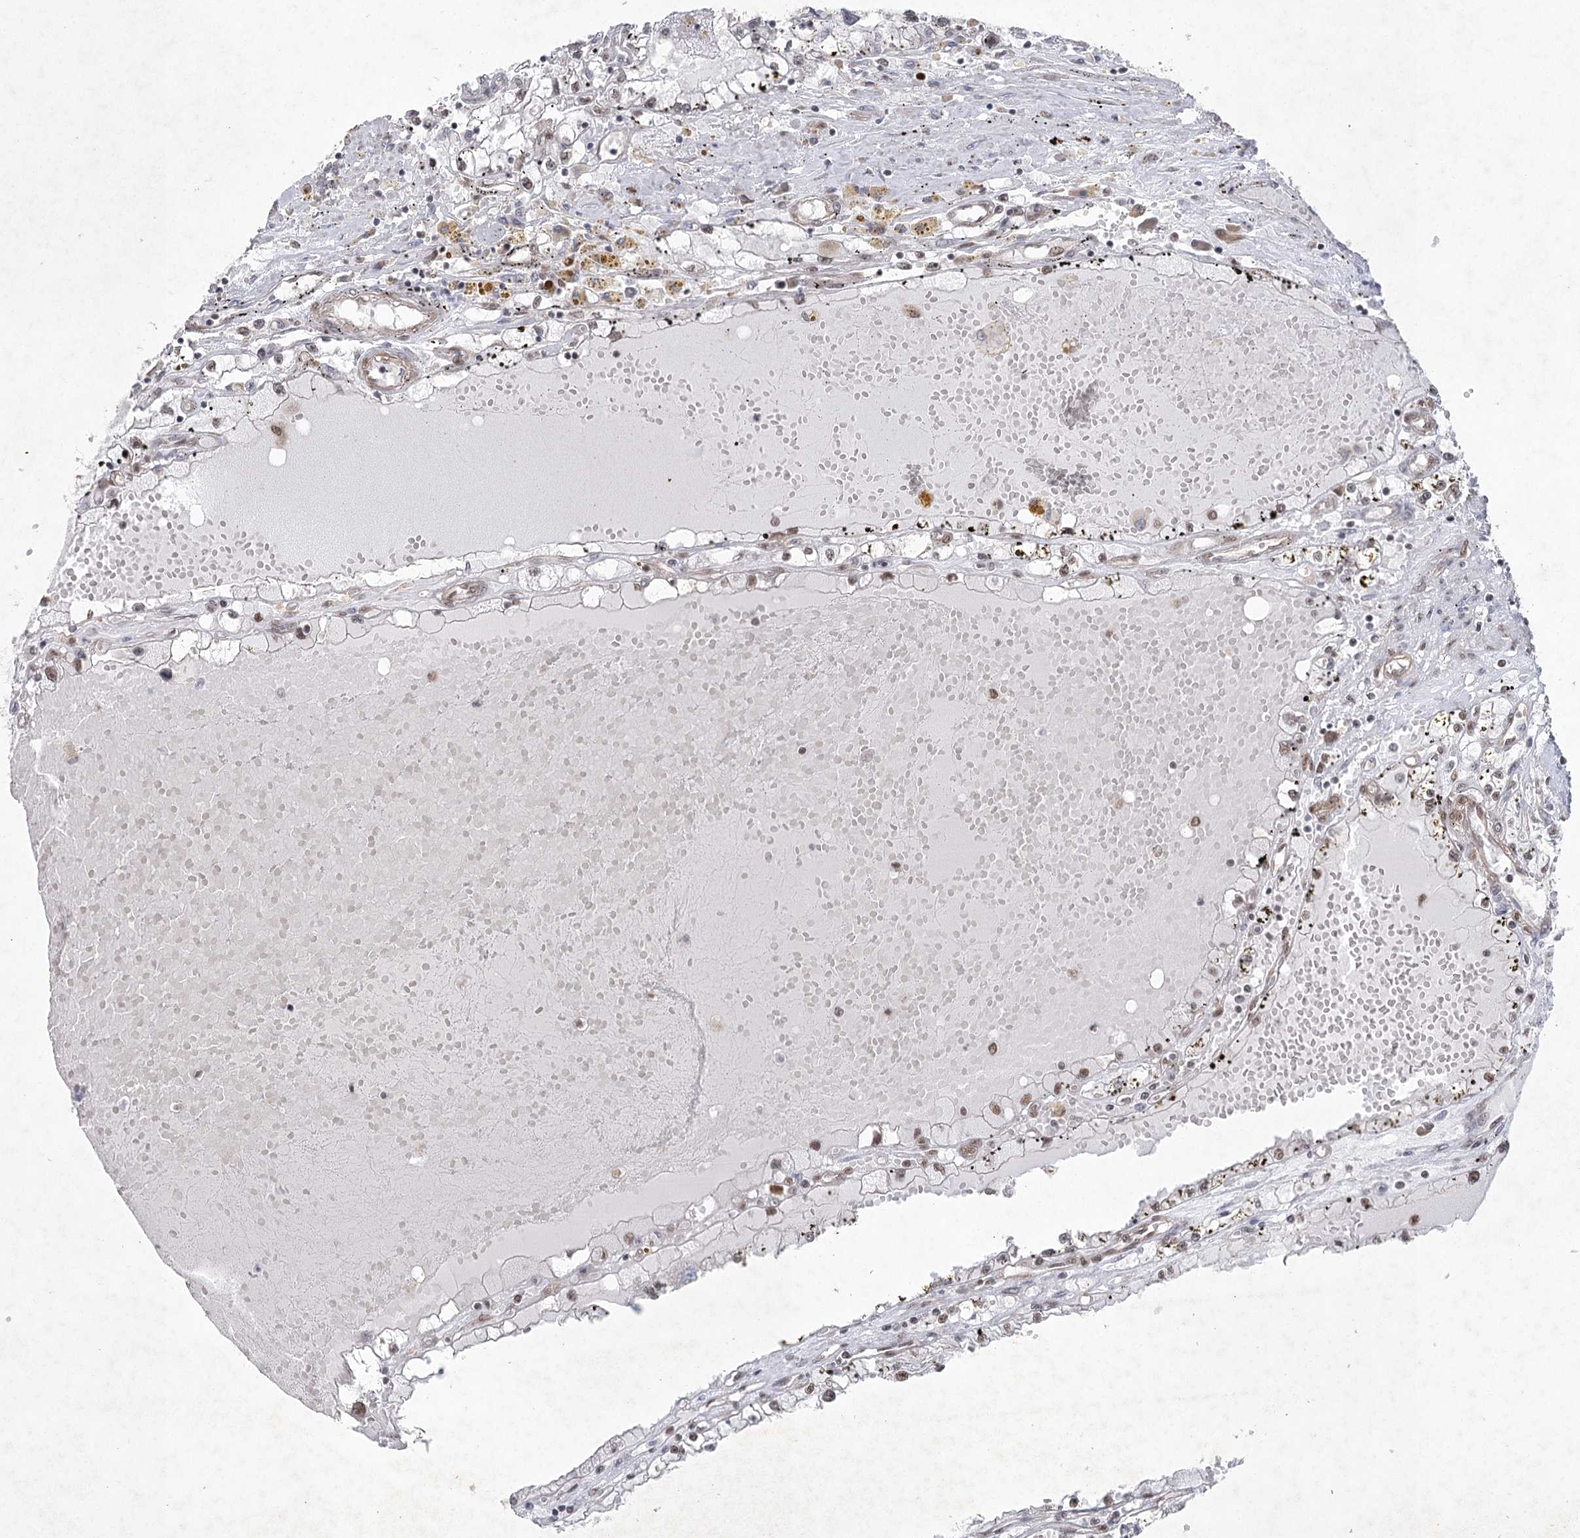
{"staining": {"intensity": "weak", "quantity": "25%-75%", "location": "nuclear"}, "tissue": "renal cancer", "cell_type": "Tumor cells", "image_type": "cancer", "snomed": [{"axis": "morphology", "description": "Adenocarcinoma, NOS"}, {"axis": "topography", "description": "Kidney"}], "caption": "The micrograph reveals a brown stain indicating the presence of a protein in the nuclear of tumor cells in renal cancer (adenocarcinoma). (IHC, brightfield microscopy, high magnification).", "gene": "ZCCHC8", "patient": {"sex": "male", "age": 56}}